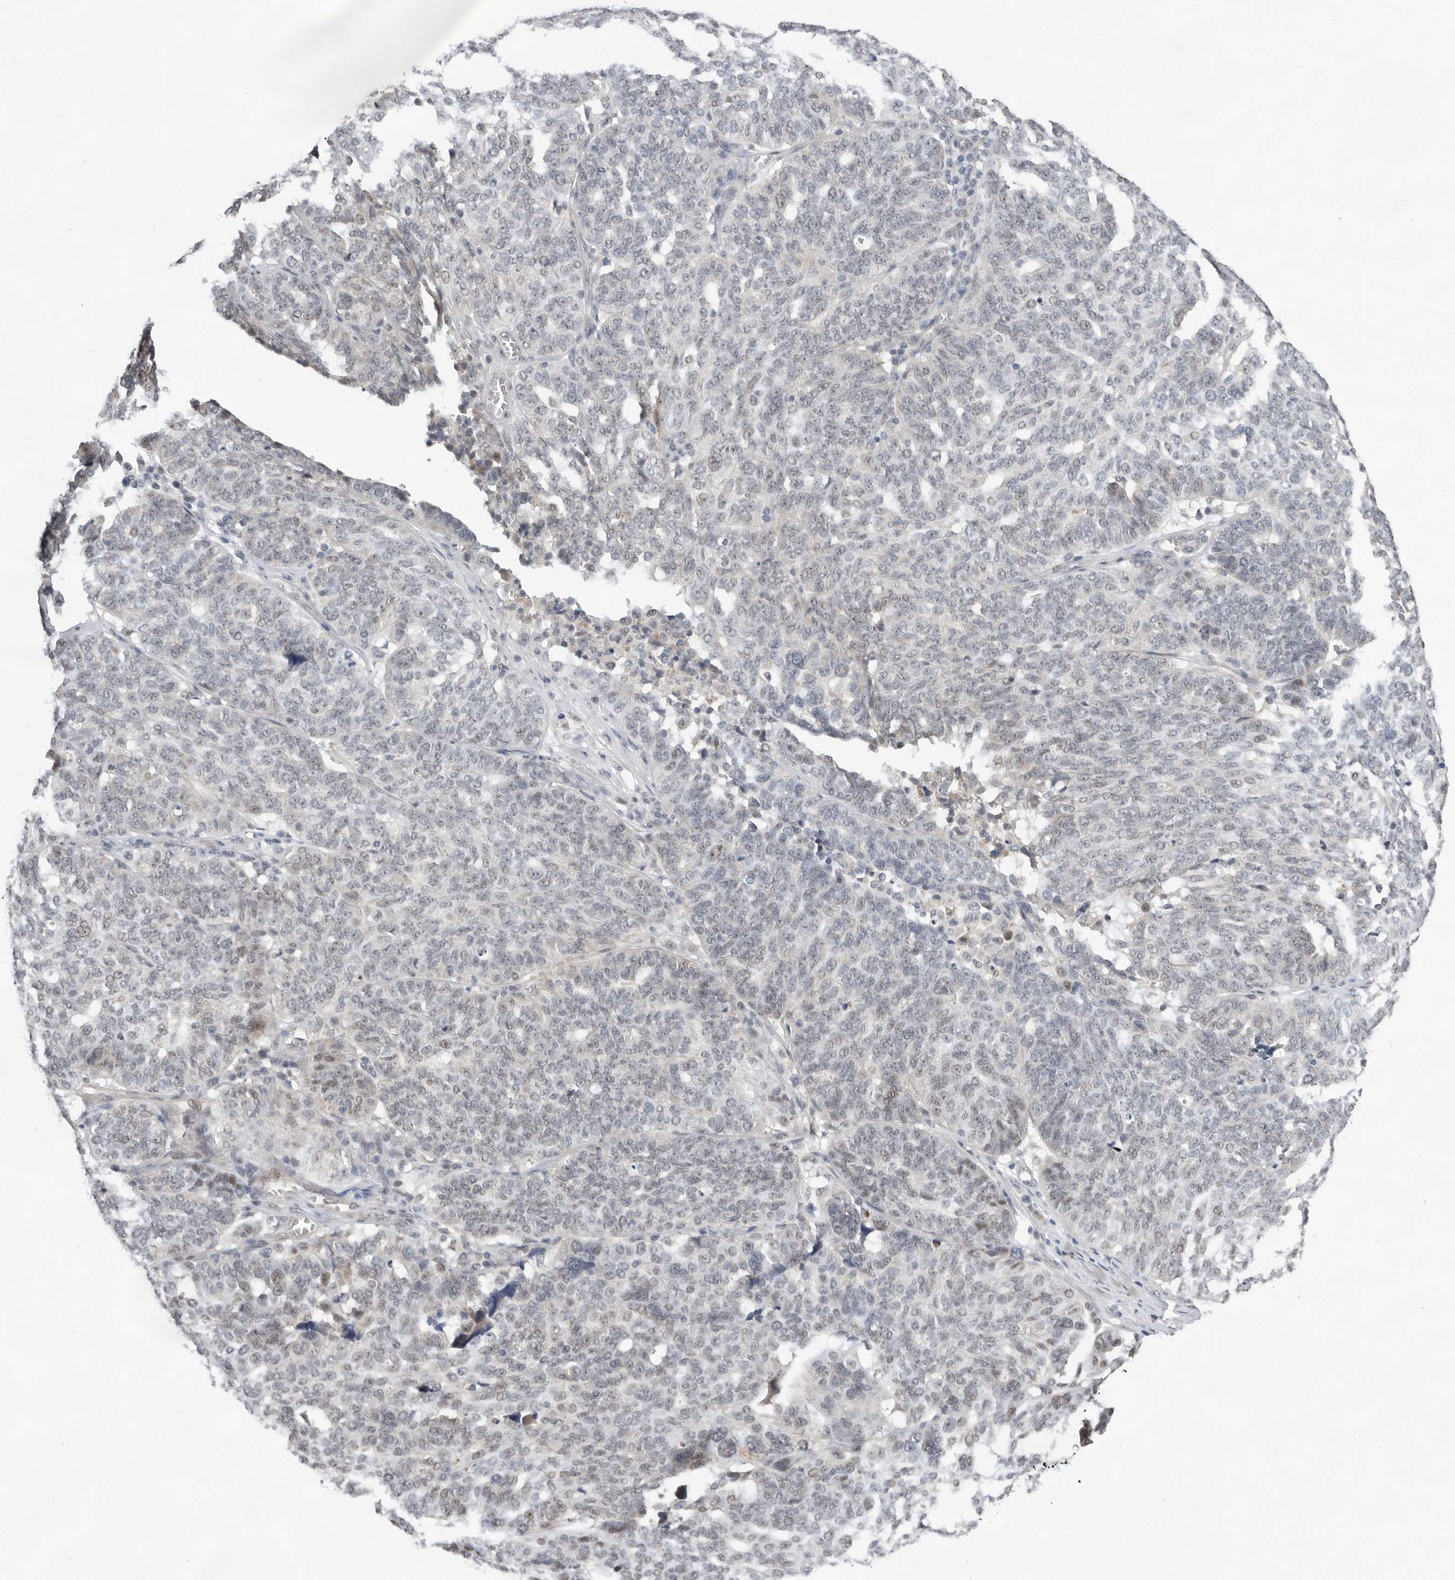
{"staining": {"intensity": "negative", "quantity": "none", "location": "none"}, "tissue": "ovarian cancer", "cell_type": "Tumor cells", "image_type": "cancer", "snomed": [{"axis": "morphology", "description": "Cystadenocarcinoma, serous, NOS"}, {"axis": "topography", "description": "Ovary"}], "caption": "Tumor cells show no significant expression in ovarian cancer.", "gene": "BRCA2", "patient": {"sex": "female", "age": 59}}